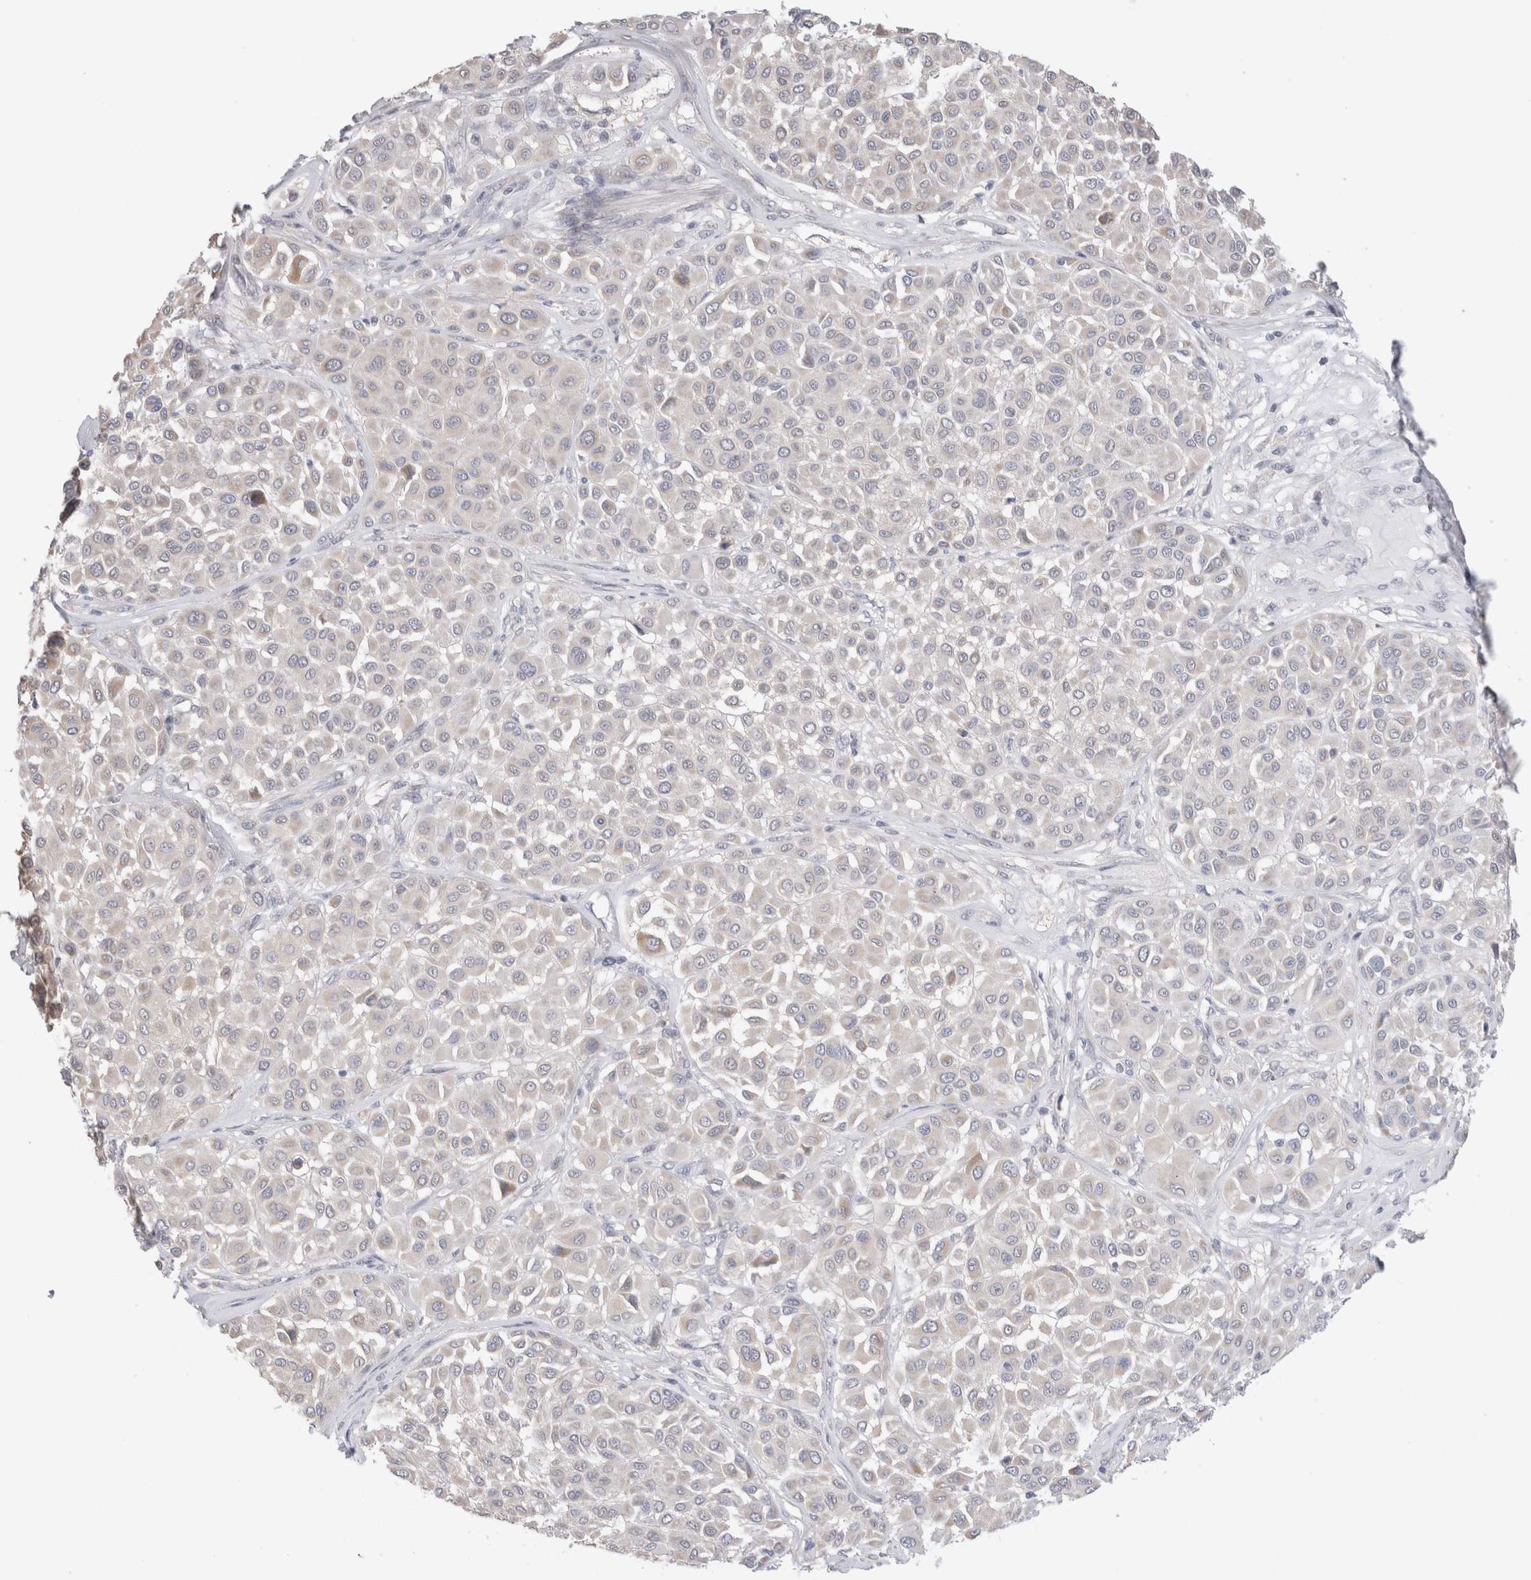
{"staining": {"intensity": "negative", "quantity": "none", "location": "none"}, "tissue": "melanoma", "cell_type": "Tumor cells", "image_type": "cancer", "snomed": [{"axis": "morphology", "description": "Malignant melanoma, Metastatic site"}, {"axis": "topography", "description": "Soft tissue"}], "caption": "A histopathology image of human malignant melanoma (metastatic site) is negative for staining in tumor cells.", "gene": "DMD", "patient": {"sex": "male", "age": 41}}